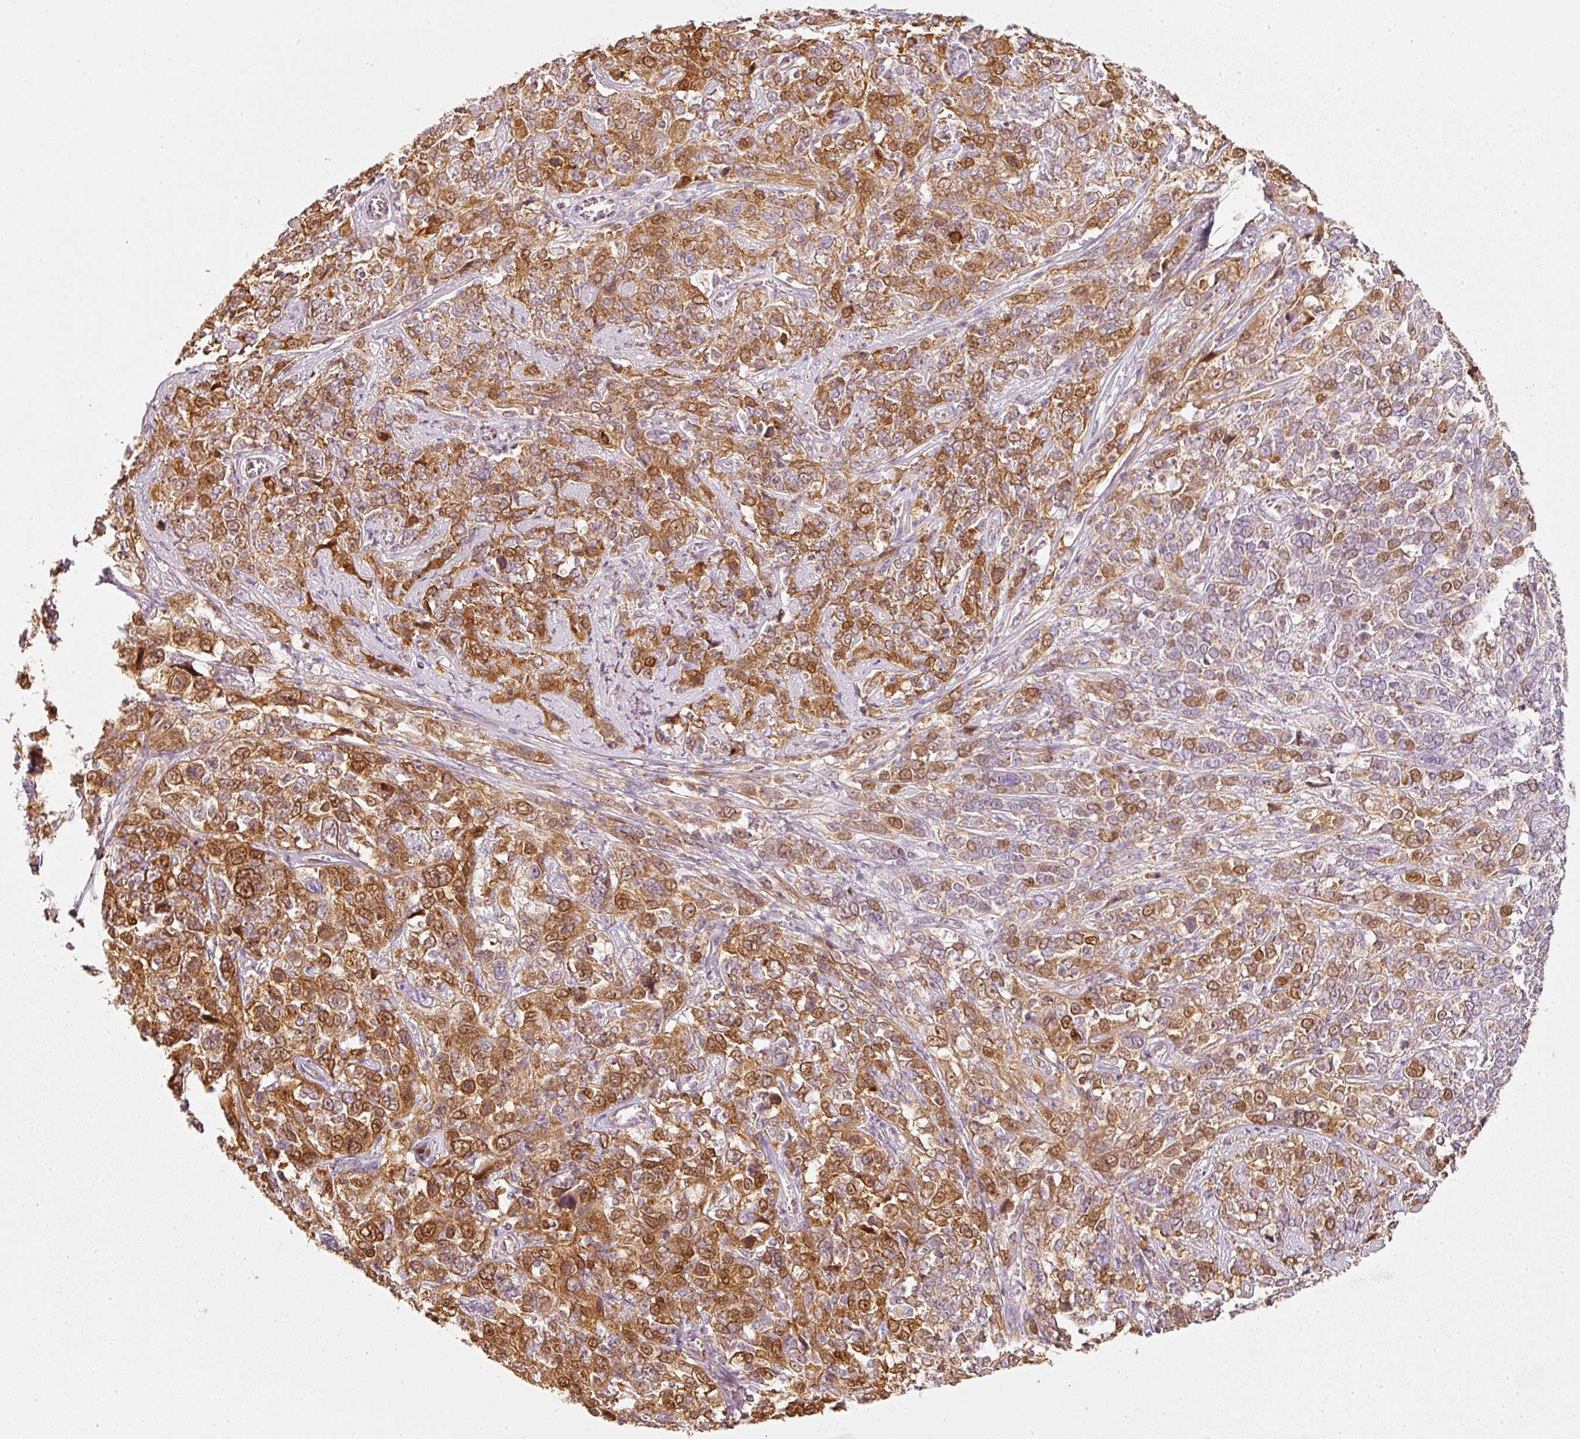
{"staining": {"intensity": "moderate", "quantity": ">75%", "location": "cytoplasmic/membranous,nuclear"}, "tissue": "cervical cancer", "cell_type": "Tumor cells", "image_type": "cancer", "snomed": [{"axis": "morphology", "description": "Squamous cell carcinoma, NOS"}, {"axis": "topography", "description": "Cervix"}], "caption": "Cervical cancer (squamous cell carcinoma) was stained to show a protein in brown. There is medium levels of moderate cytoplasmic/membranous and nuclear positivity in approximately >75% of tumor cells.", "gene": "DUT", "patient": {"sex": "female", "age": 46}}